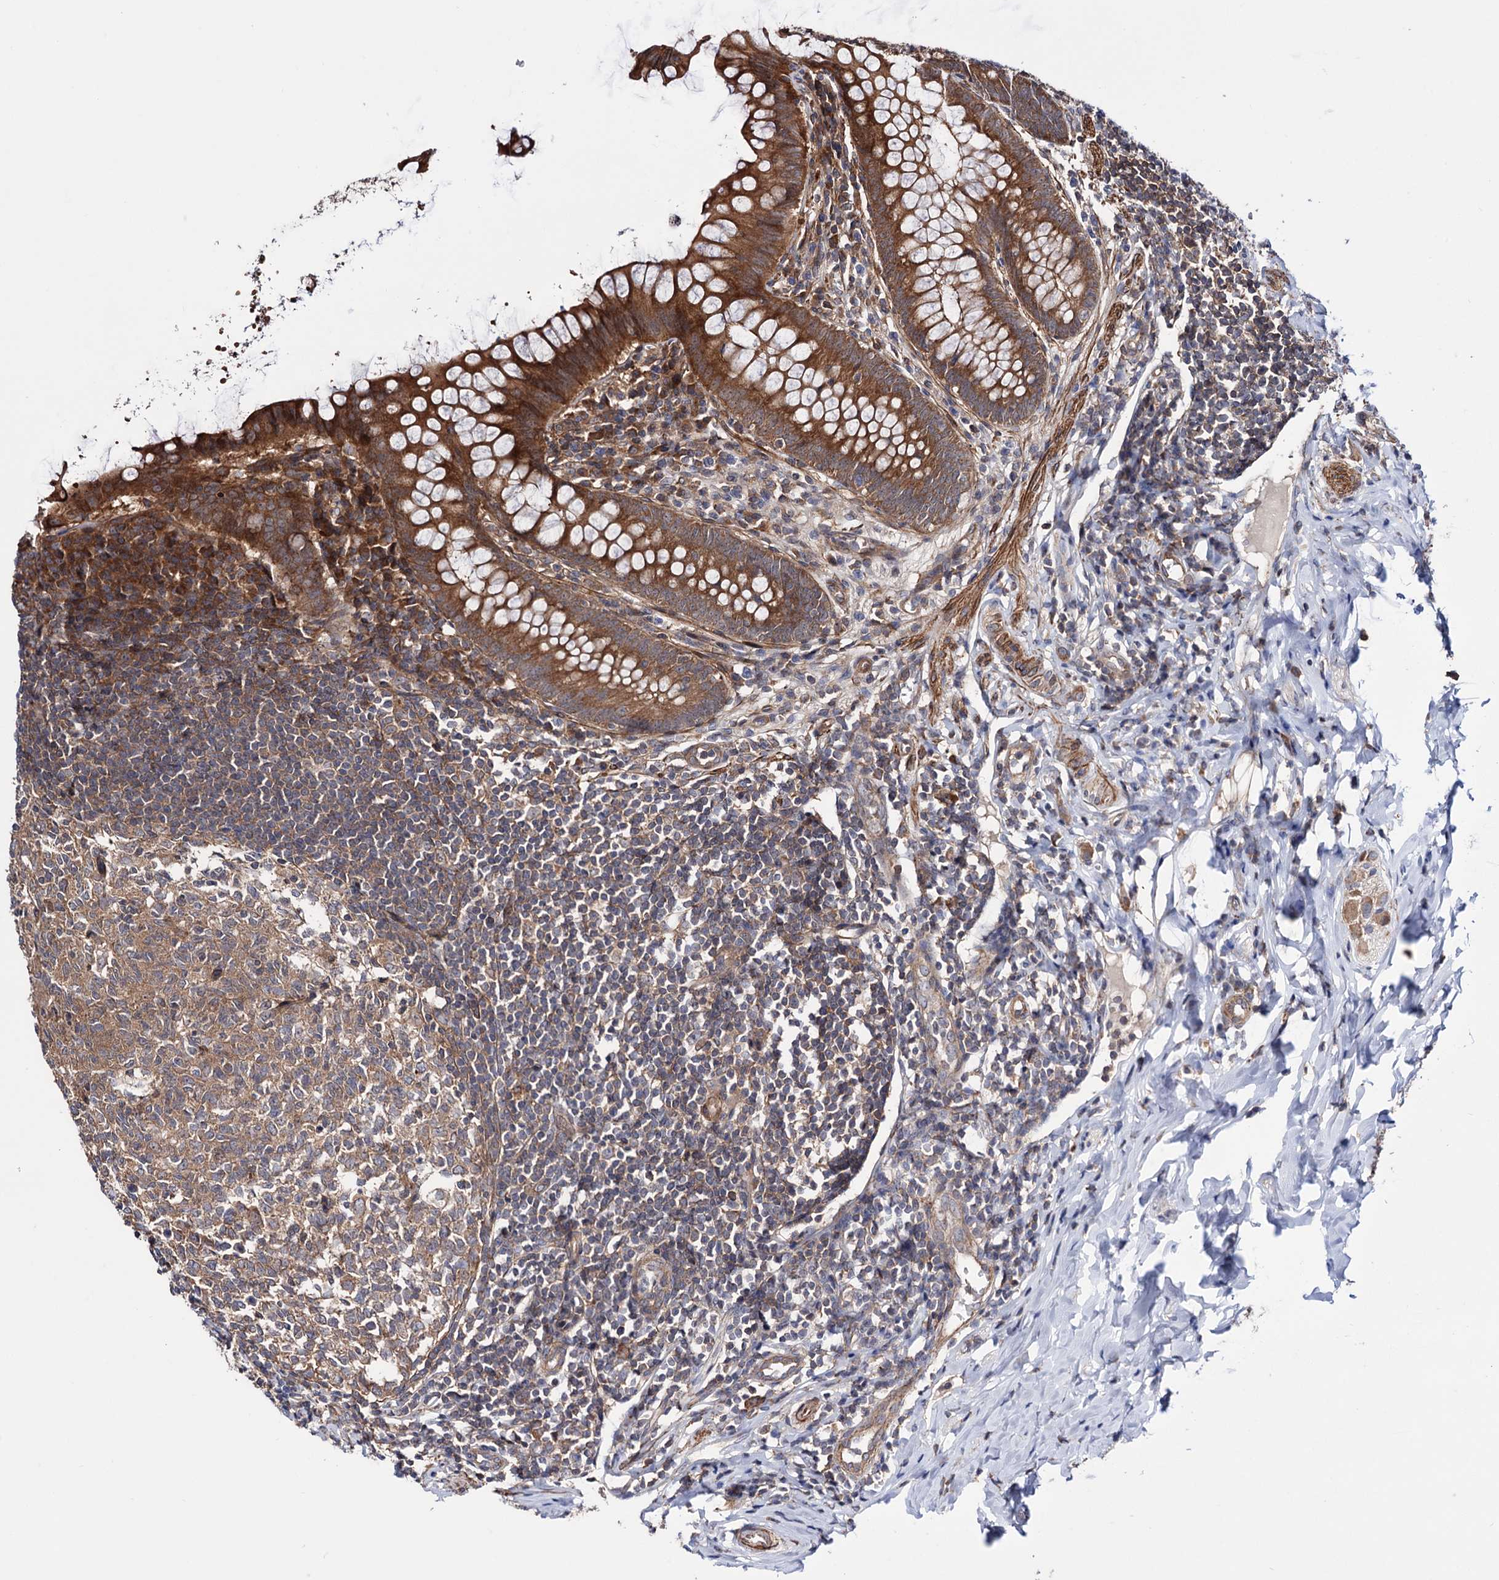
{"staining": {"intensity": "strong", "quantity": ">75%", "location": "cytoplasmic/membranous"}, "tissue": "appendix", "cell_type": "Glandular cells", "image_type": "normal", "snomed": [{"axis": "morphology", "description": "Normal tissue, NOS"}, {"axis": "topography", "description": "Appendix"}], "caption": "Immunohistochemical staining of unremarkable human appendix displays >75% levels of strong cytoplasmic/membranous protein positivity in about >75% of glandular cells.", "gene": "FERMT2", "patient": {"sex": "female", "age": 33}}